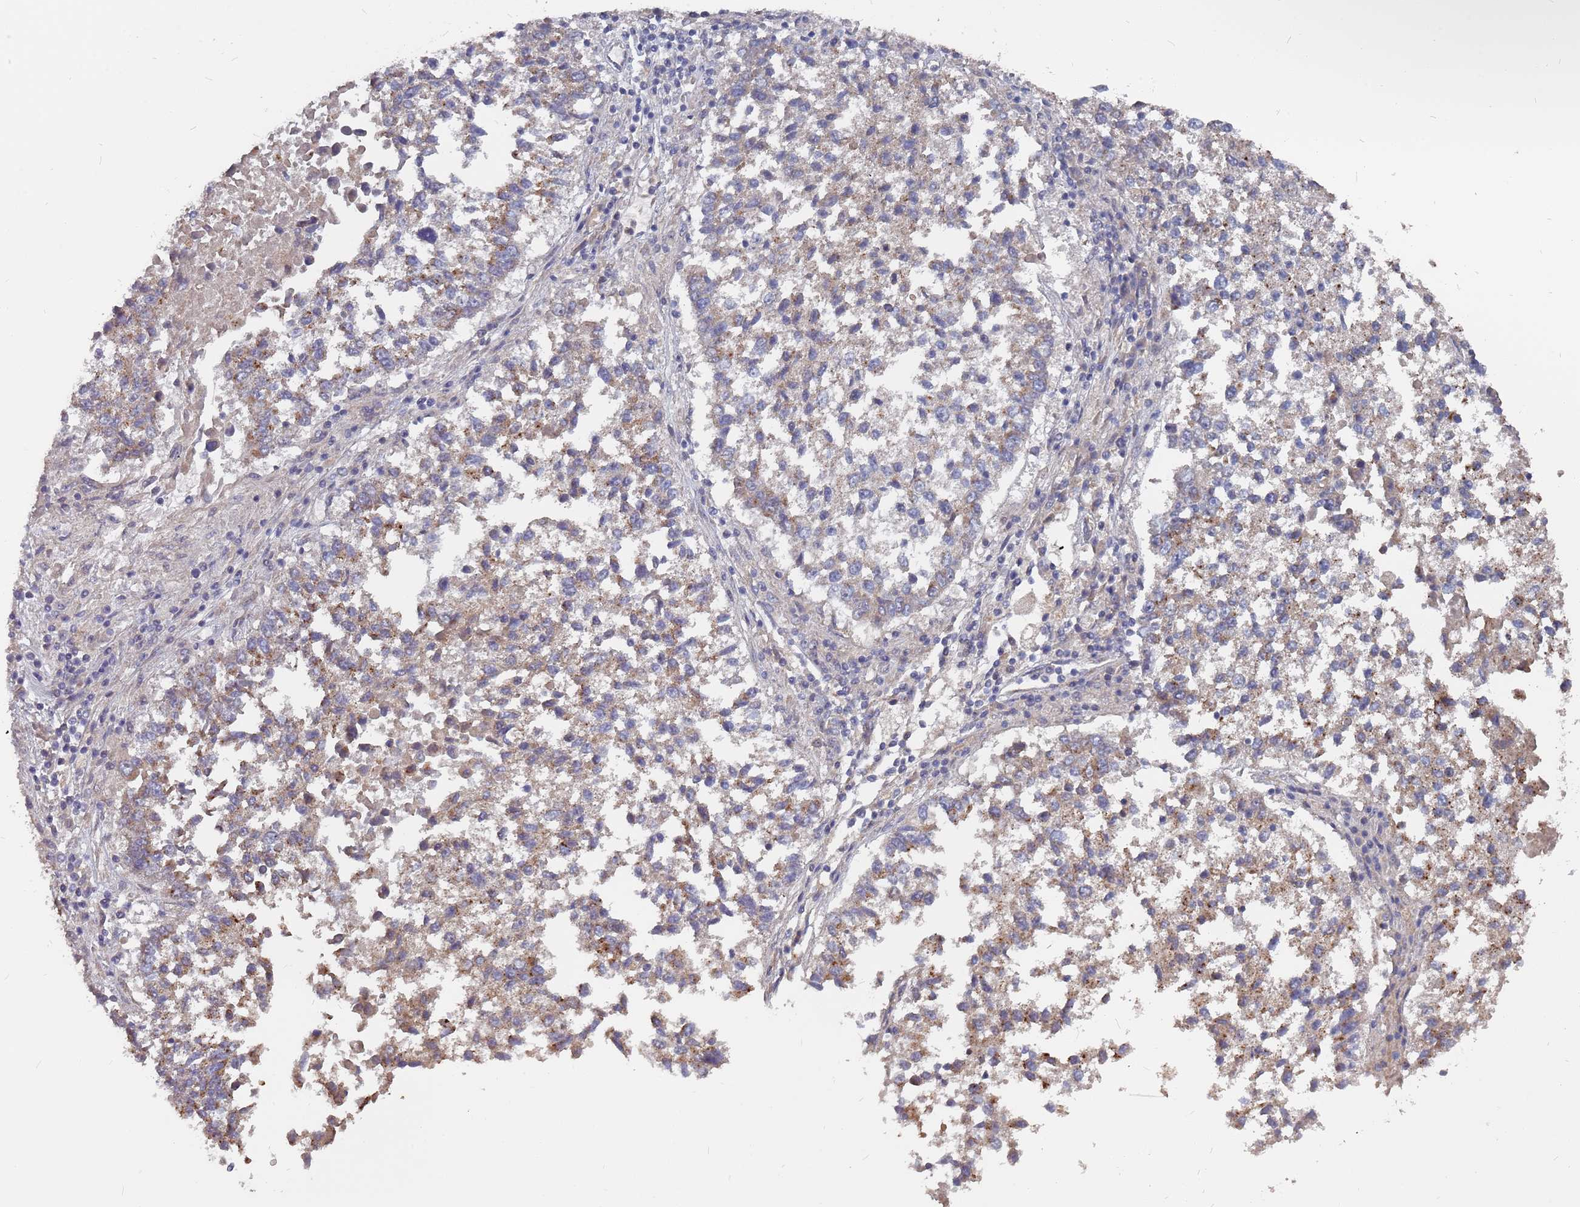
{"staining": {"intensity": "moderate", "quantity": "25%-75%", "location": "cytoplasmic/membranous"}, "tissue": "lung cancer", "cell_type": "Tumor cells", "image_type": "cancer", "snomed": [{"axis": "morphology", "description": "Squamous cell carcinoma, NOS"}, {"axis": "topography", "description": "Lung"}], "caption": "Lung squamous cell carcinoma stained with a protein marker displays moderate staining in tumor cells.", "gene": "TCEANC2", "patient": {"sex": "male", "age": 73}}